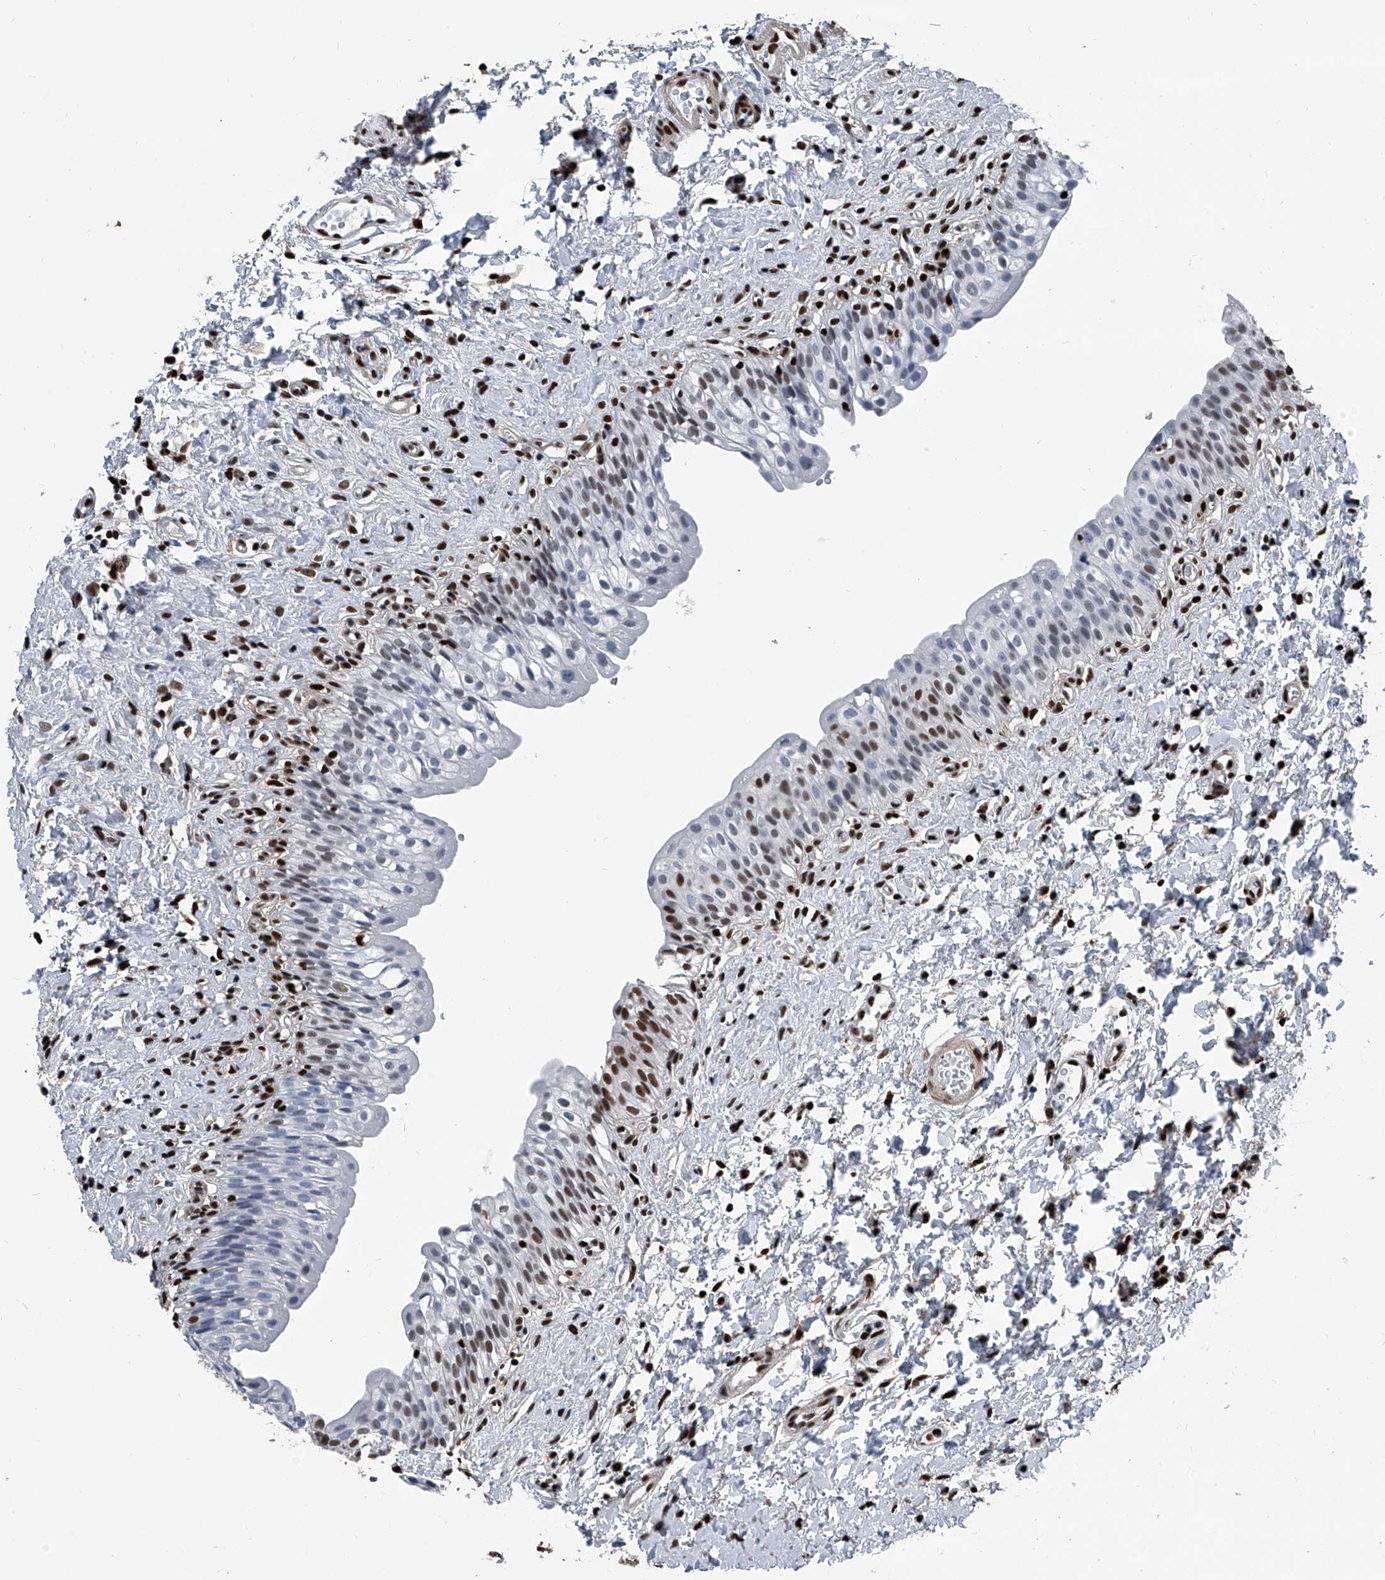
{"staining": {"intensity": "moderate", "quantity": "<25%", "location": "nuclear"}, "tissue": "urinary bladder", "cell_type": "Urothelial cells", "image_type": "normal", "snomed": [{"axis": "morphology", "description": "Normal tissue, NOS"}, {"axis": "topography", "description": "Urinary bladder"}], "caption": "A histopathology image of urinary bladder stained for a protein displays moderate nuclear brown staining in urothelial cells. (brown staining indicates protein expression, while blue staining denotes nuclei).", "gene": "FKBP5", "patient": {"sex": "male", "age": 51}}